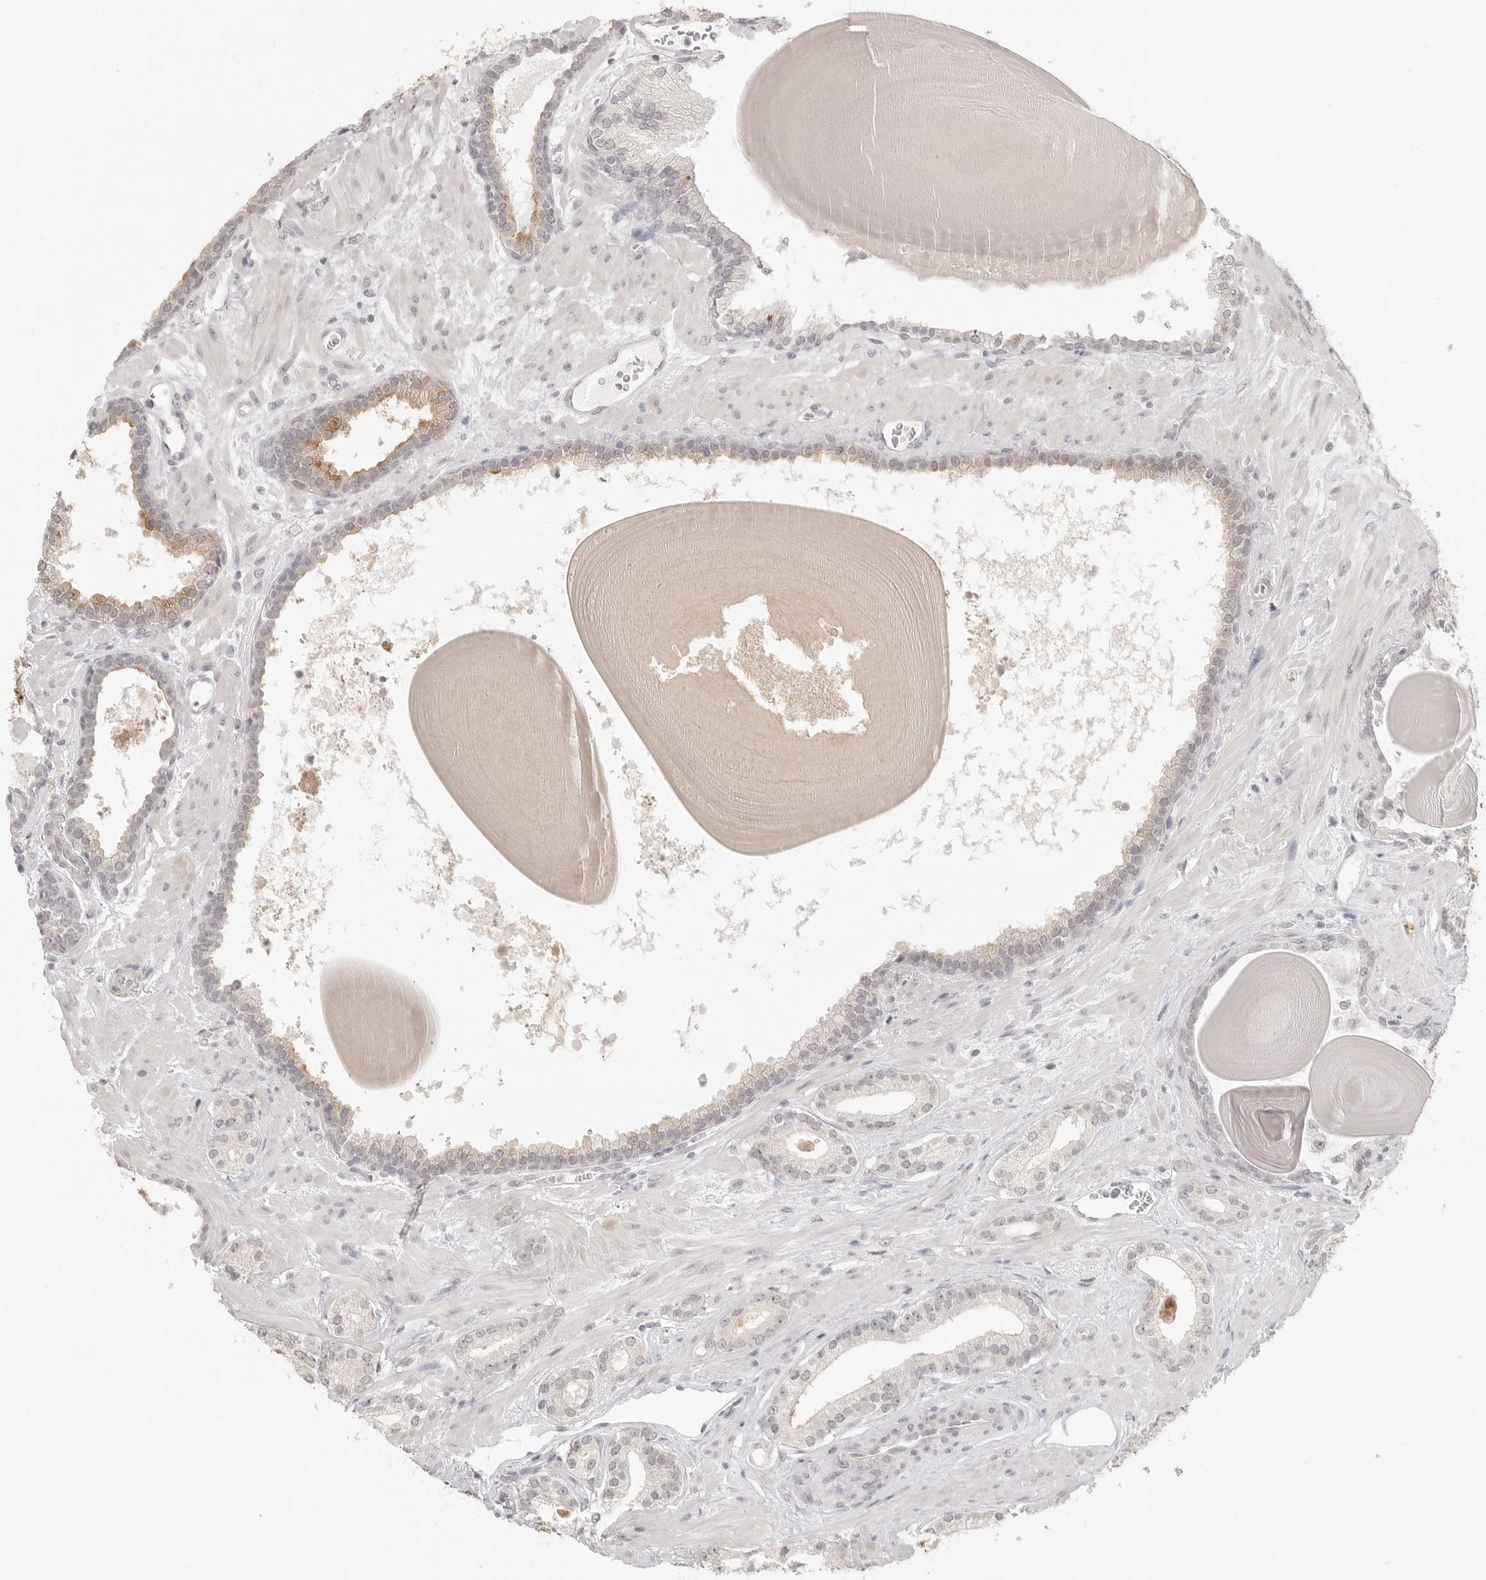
{"staining": {"intensity": "moderate", "quantity": "<25%", "location": "cytoplasmic/membranous"}, "tissue": "prostate cancer", "cell_type": "Tumor cells", "image_type": "cancer", "snomed": [{"axis": "morphology", "description": "Adenocarcinoma, Low grade"}, {"axis": "topography", "description": "Prostate"}], "caption": "Moderate cytoplasmic/membranous positivity for a protein is appreciated in about <25% of tumor cells of prostate adenocarcinoma (low-grade) using IHC.", "gene": "KLK11", "patient": {"sex": "male", "age": 70}}